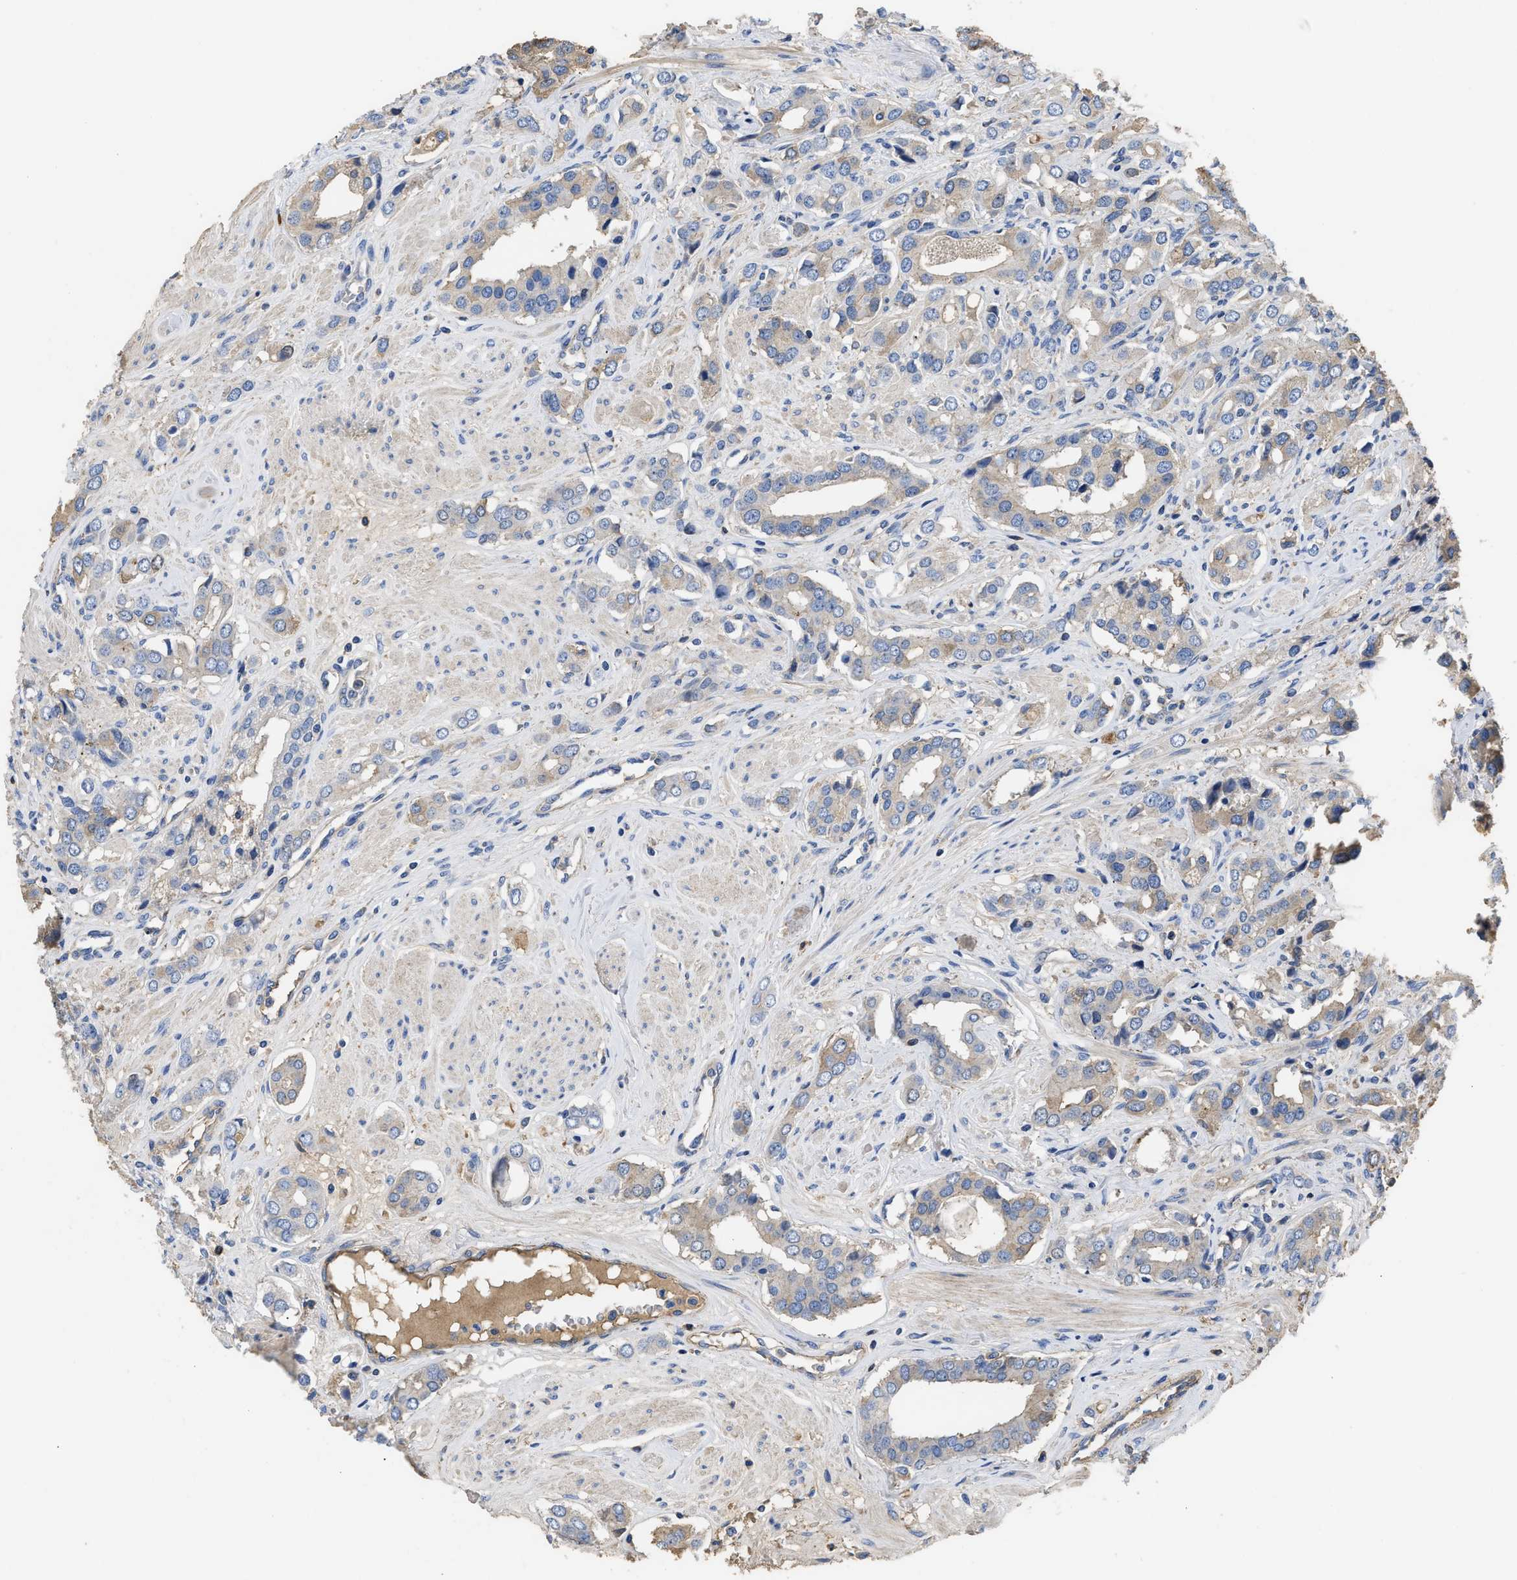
{"staining": {"intensity": "weak", "quantity": "25%-75%", "location": "cytoplasmic/membranous"}, "tissue": "prostate cancer", "cell_type": "Tumor cells", "image_type": "cancer", "snomed": [{"axis": "morphology", "description": "Adenocarcinoma, High grade"}, {"axis": "topography", "description": "Prostate"}], "caption": "Human prostate cancer (adenocarcinoma (high-grade)) stained with a protein marker shows weak staining in tumor cells.", "gene": "USP4", "patient": {"sex": "male", "age": 52}}